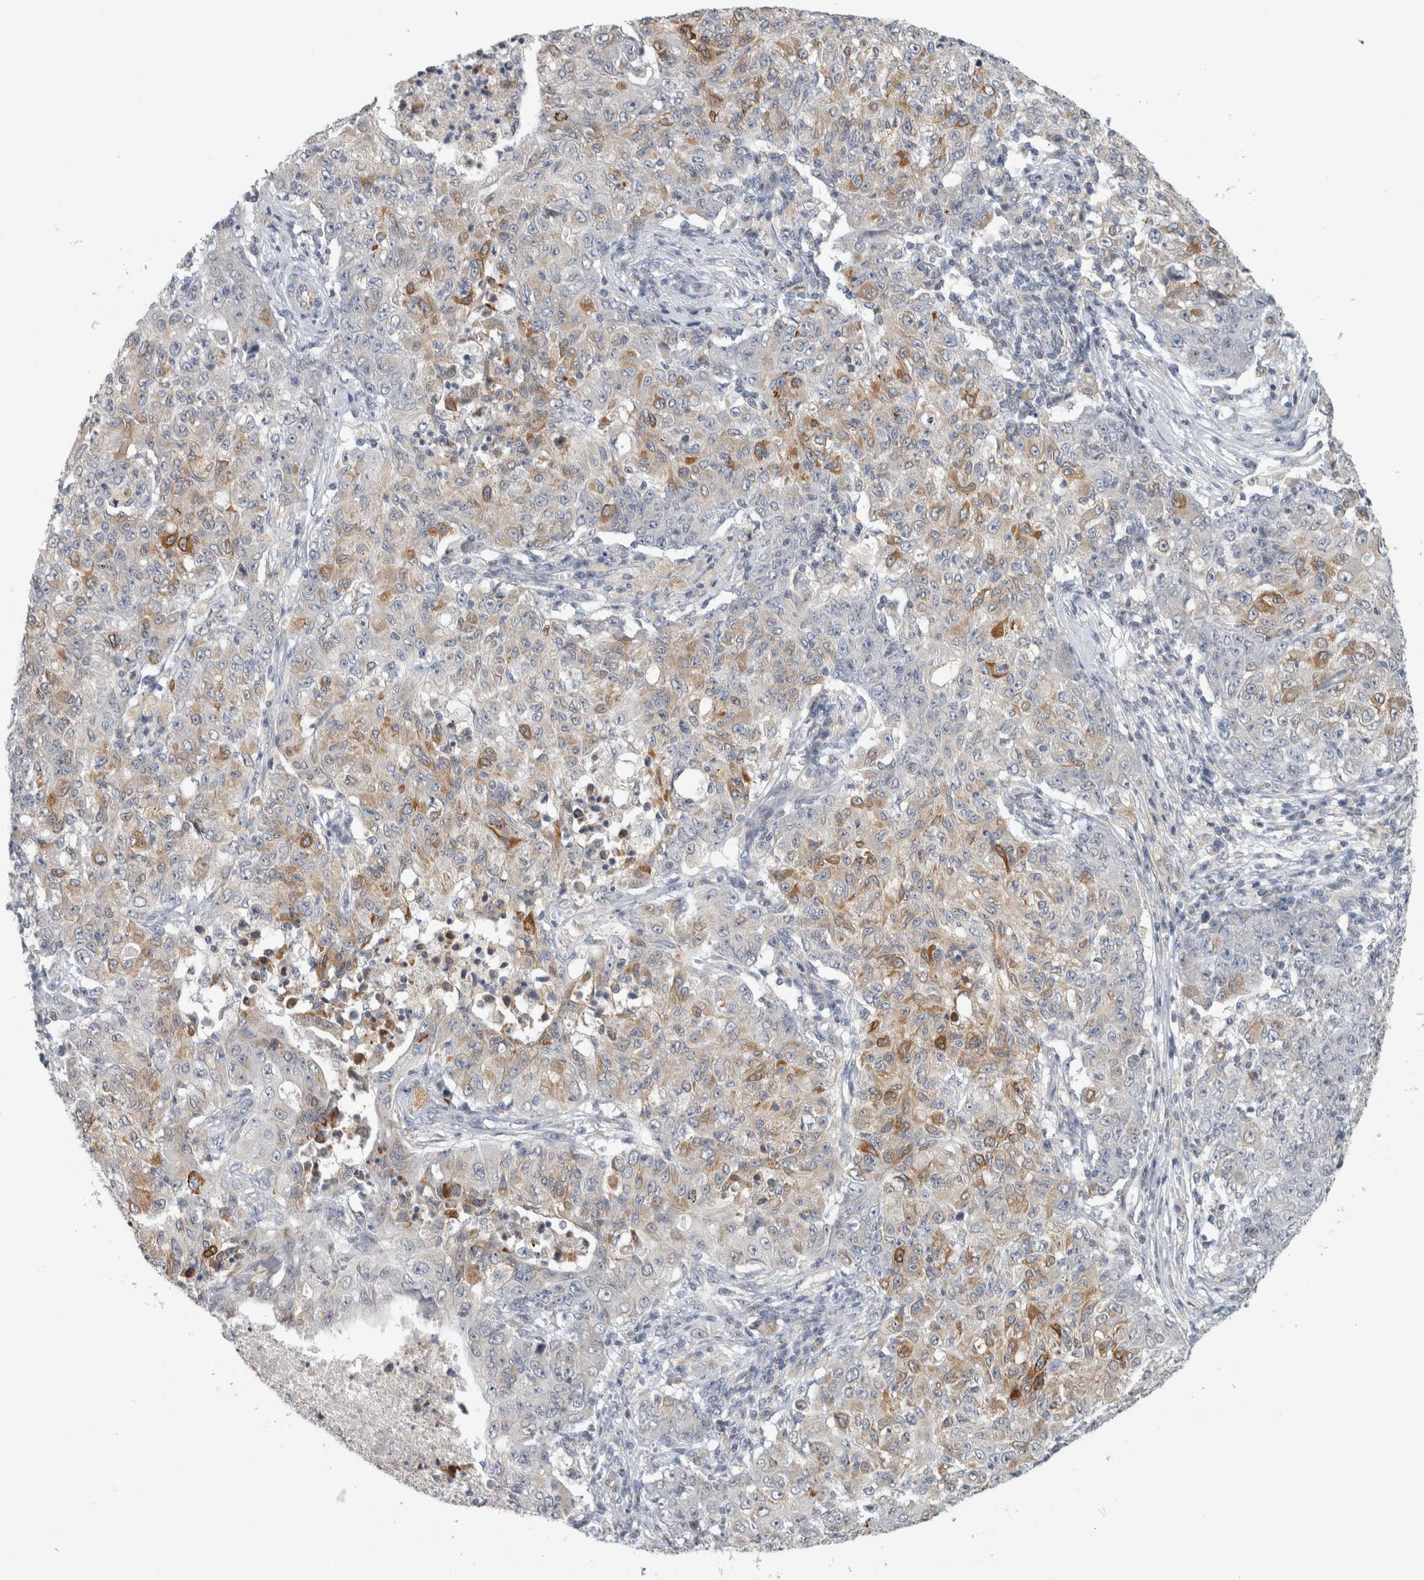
{"staining": {"intensity": "moderate", "quantity": "25%-75%", "location": "cytoplasmic/membranous"}, "tissue": "ovarian cancer", "cell_type": "Tumor cells", "image_type": "cancer", "snomed": [{"axis": "morphology", "description": "Carcinoma, endometroid"}, {"axis": "topography", "description": "Ovary"}], "caption": "Ovarian endometroid carcinoma stained with a brown dye exhibits moderate cytoplasmic/membranous positive staining in approximately 25%-75% of tumor cells.", "gene": "RAB18", "patient": {"sex": "female", "age": 42}}